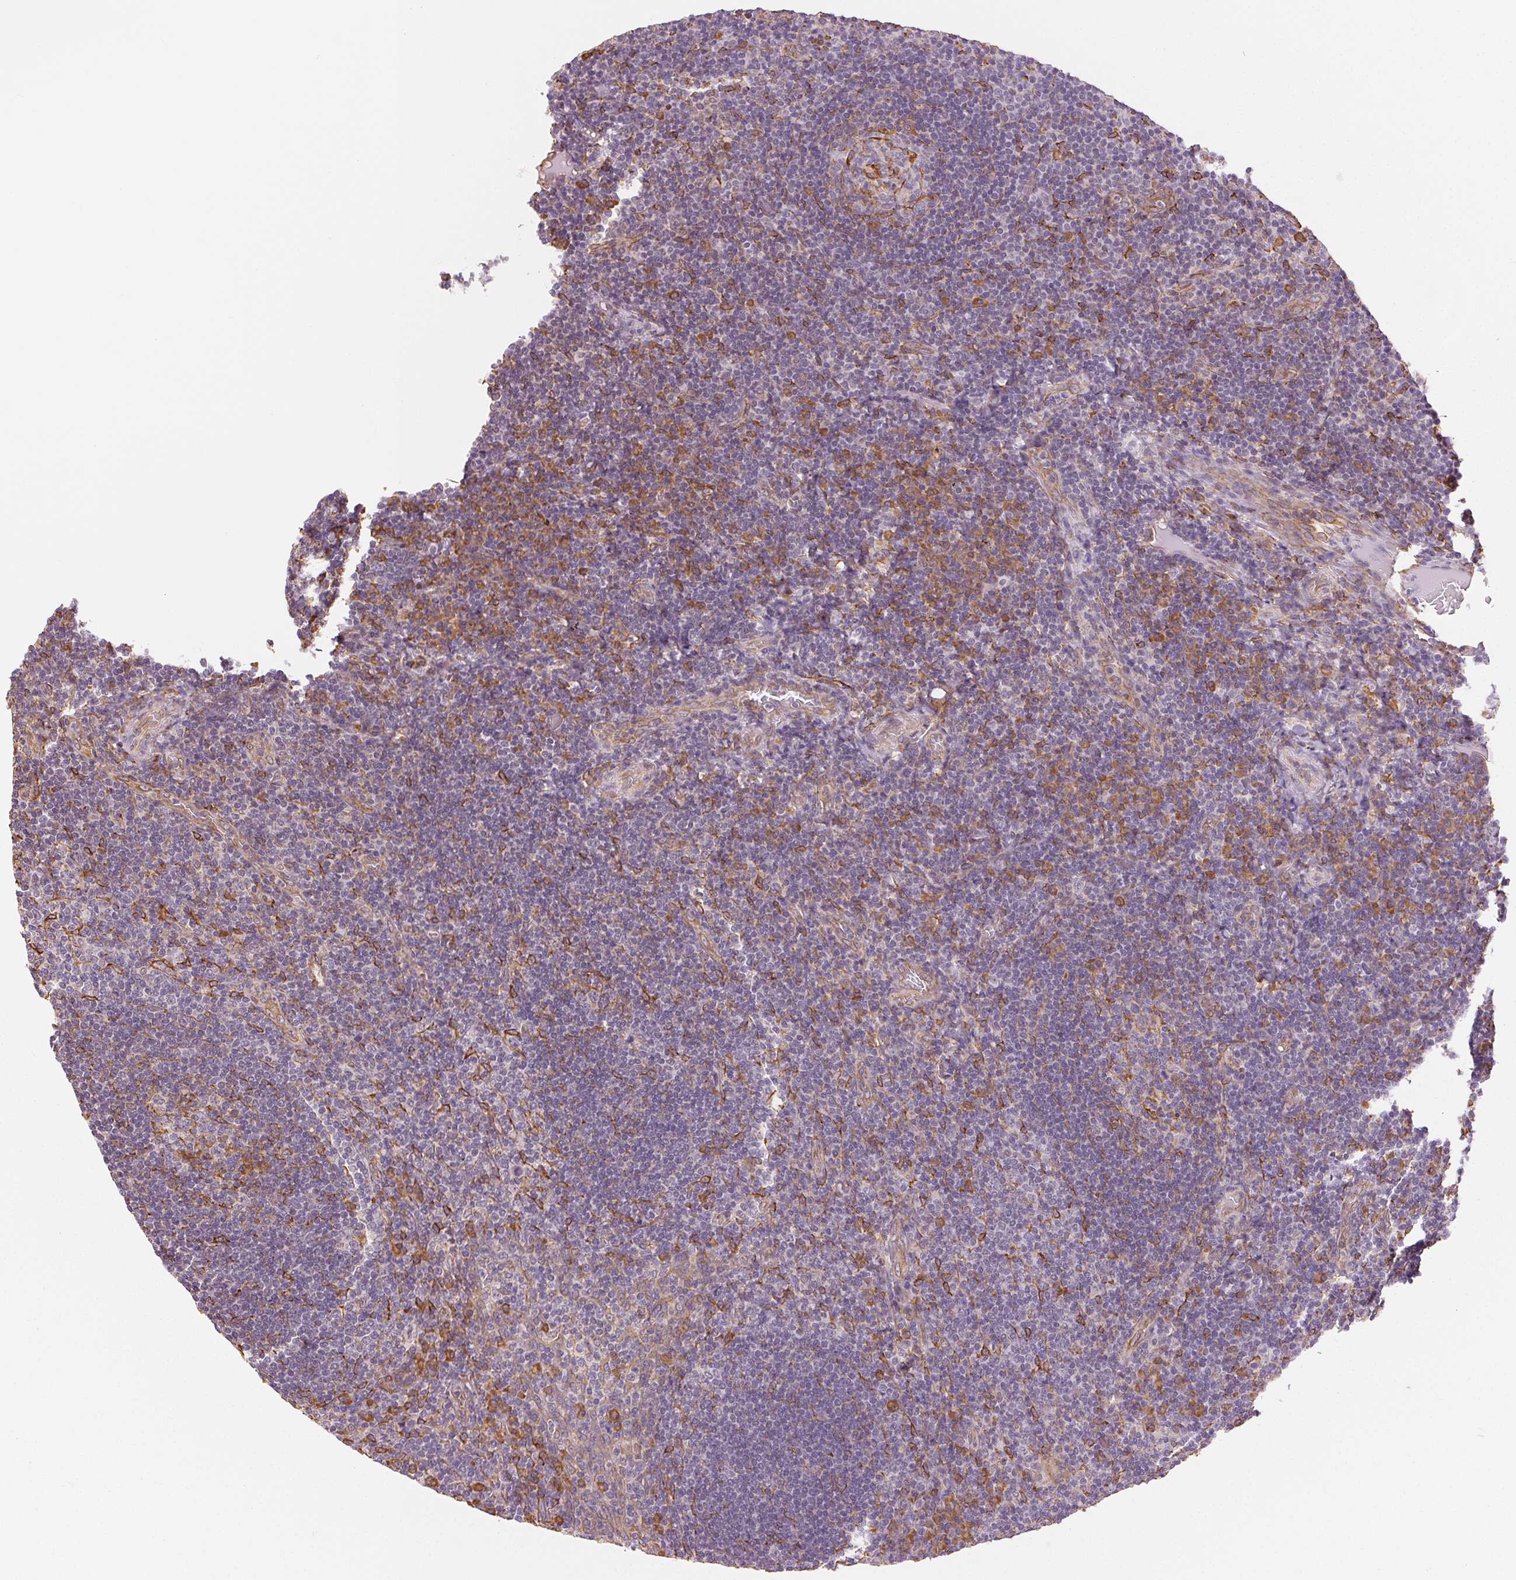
{"staining": {"intensity": "moderate", "quantity": "<25%", "location": "cytoplasmic/membranous"}, "tissue": "tonsil", "cell_type": "Germinal center cells", "image_type": "normal", "snomed": [{"axis": "morphology", "description": "Normal tissue, NOS"}, {"axis": "topography", "description": "Tonsil"}], "caption": "Germinal center cells exhibit low levels of moderate cytoplasmic/membranous expression in approximately <25% of cells in normal human tonsil. The protein of interest is stained brown, and the nuclei are stained in blue (DAB IHC with brightfield microscopy, high magnification).", "gene": "RCN3", "patient": {"sex": "male", "age": 17}}